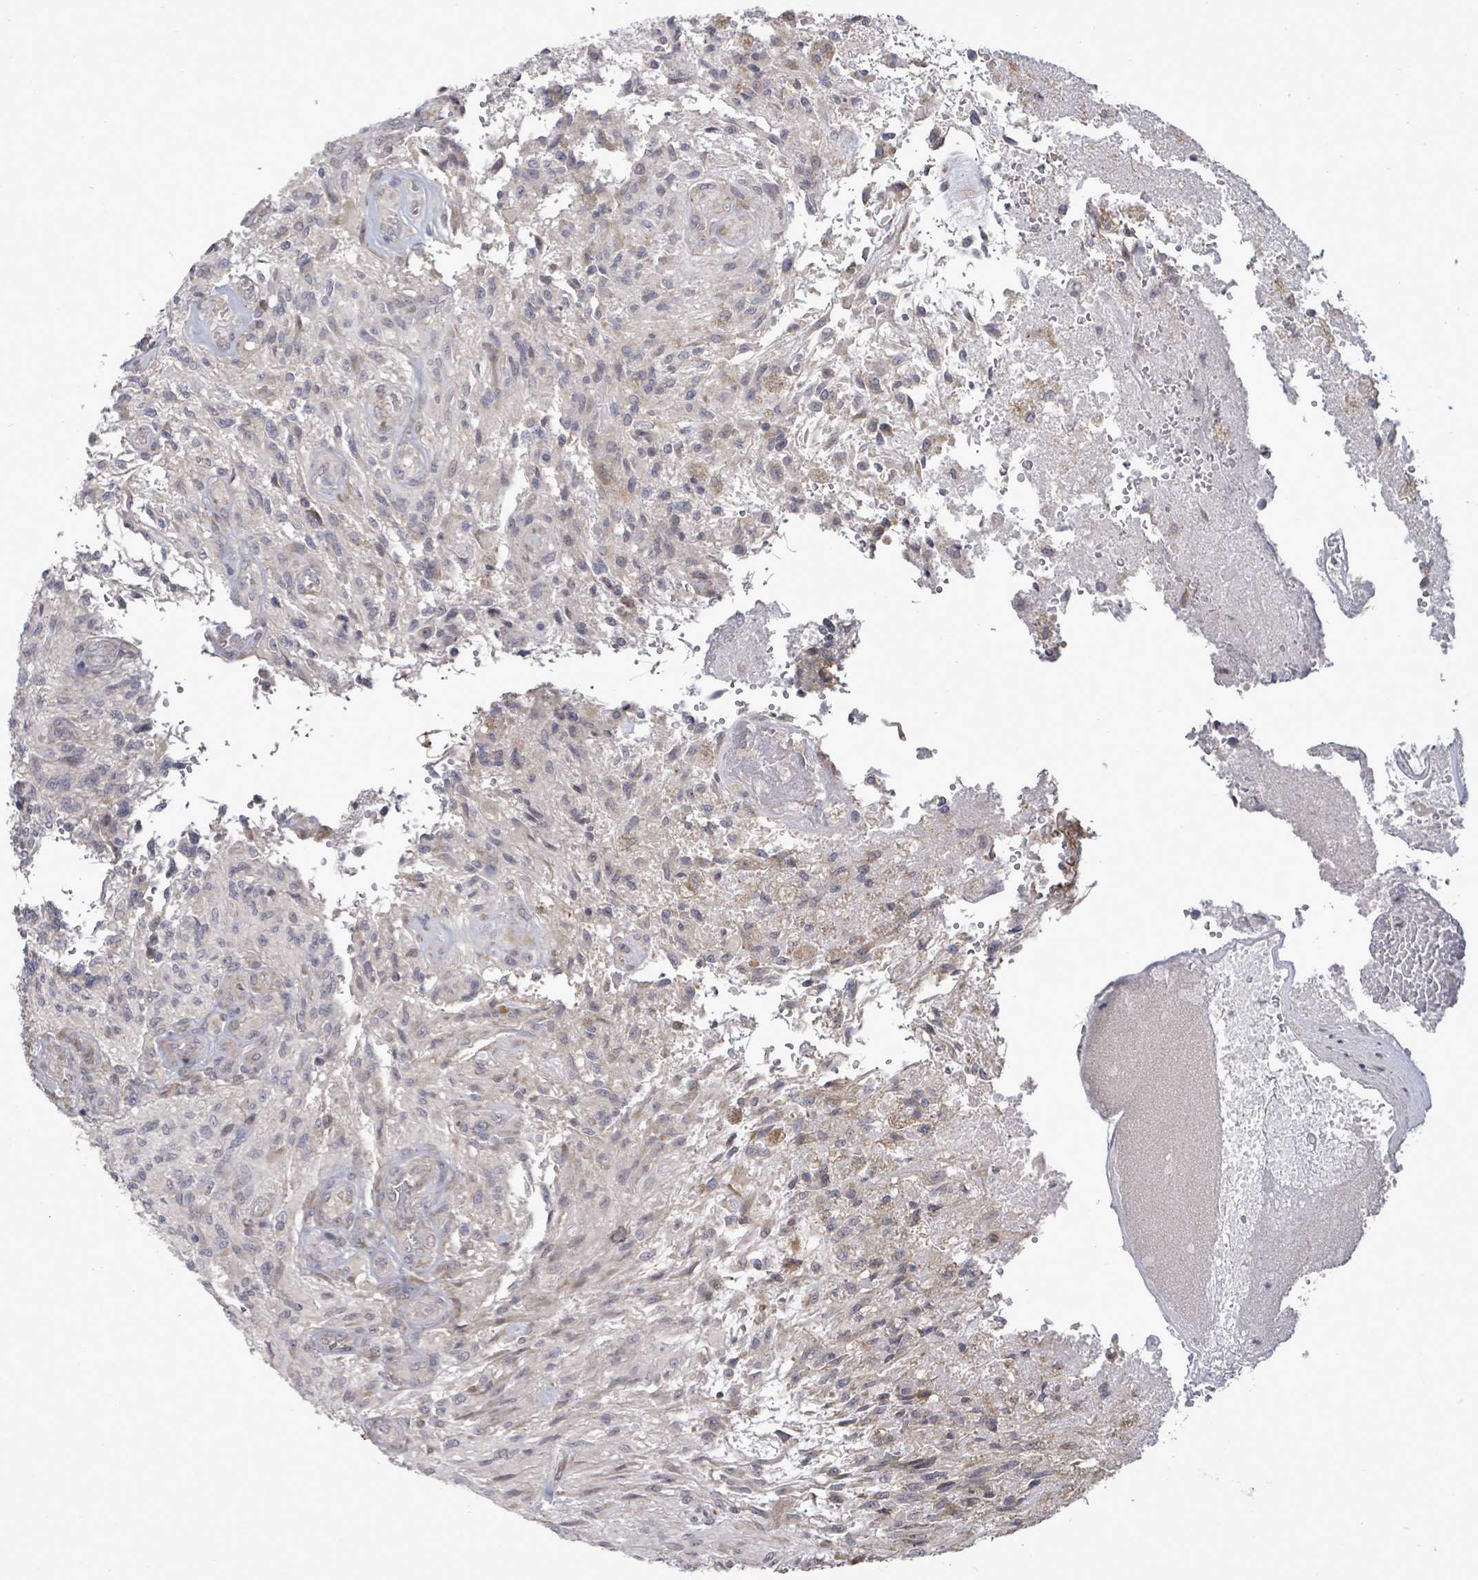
{"staining": {"intensity": "negative", "quantity": "none", "location": "none"}, "tissue": "glioma", "cell_type": "Tumor cells", "image_type": "cancer", "snomed": [{"axis": "morphology", "description": "Glioma, malignant, High grade"}, {"axis": "topography", "description": "Brain"}], "caption": "IHC histopathology image of neoplastic tissue: high-grade glioma (malignant) stained with DAB (3,3'-diaminobenzidine) exhibits no significant protein expression in tumor cells.", "gene": "POMGNT2", "patient": {"sex": "male", "age": 56}}